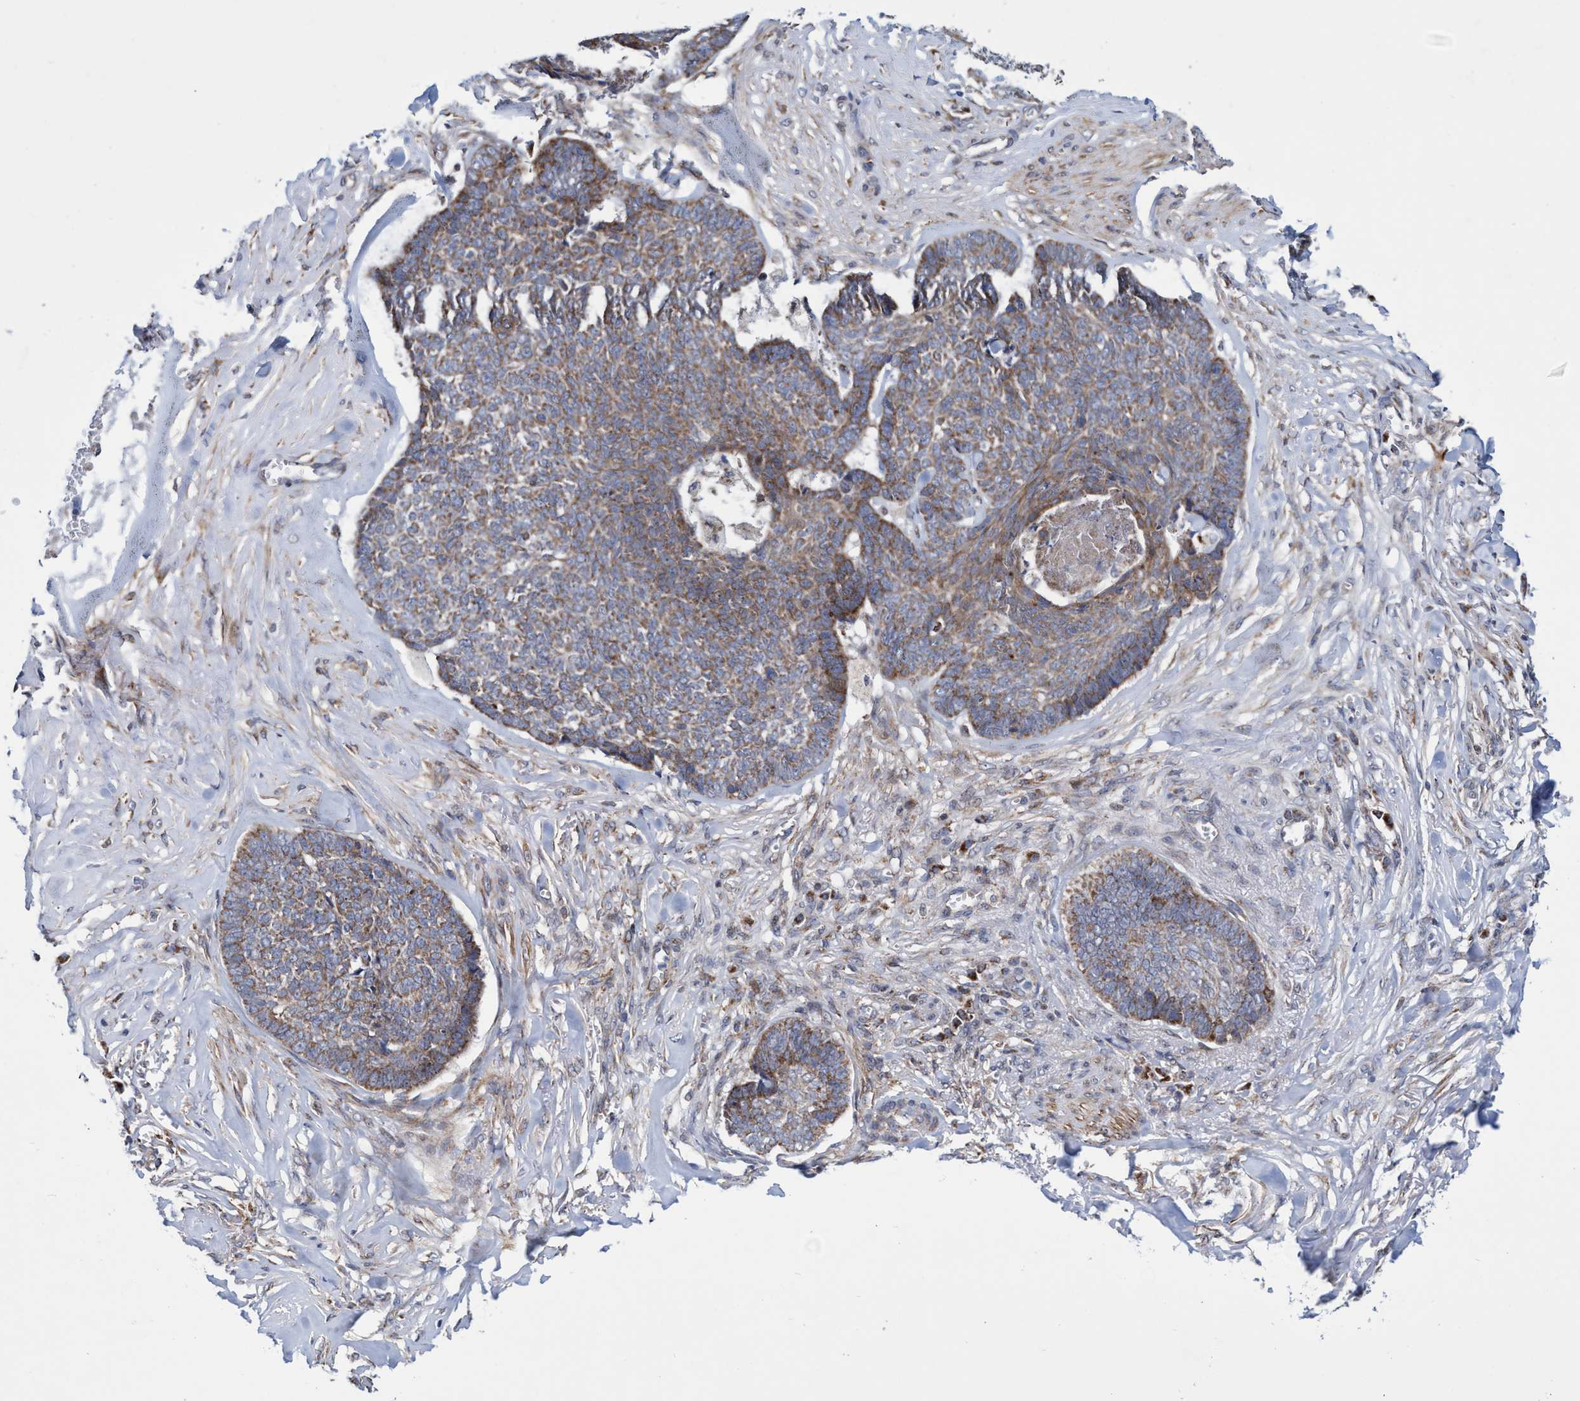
{"staining": {"intensity": "moderate", "quantity": ">75%", "location": "cytoplasmic/membranous"}, "tissue": "skin cancer", "cell_type": "Tumor cells", "image_type": "cancer", "snomed": [{"axis": "morphology", "description": "Basal cell carcinoma"}, {"axis": "topography", "description": "Skin"}], "caption": "DAB (3,3'-diaminobenzidine) immunohistochemical staining of human skin basal cell carcinoma exhibits moderate cytoplasmic/membranous protein expression in about >75% of tumor cells.", "gene": "POLR1F", "patient": {"sex": "male", "age": 84}}